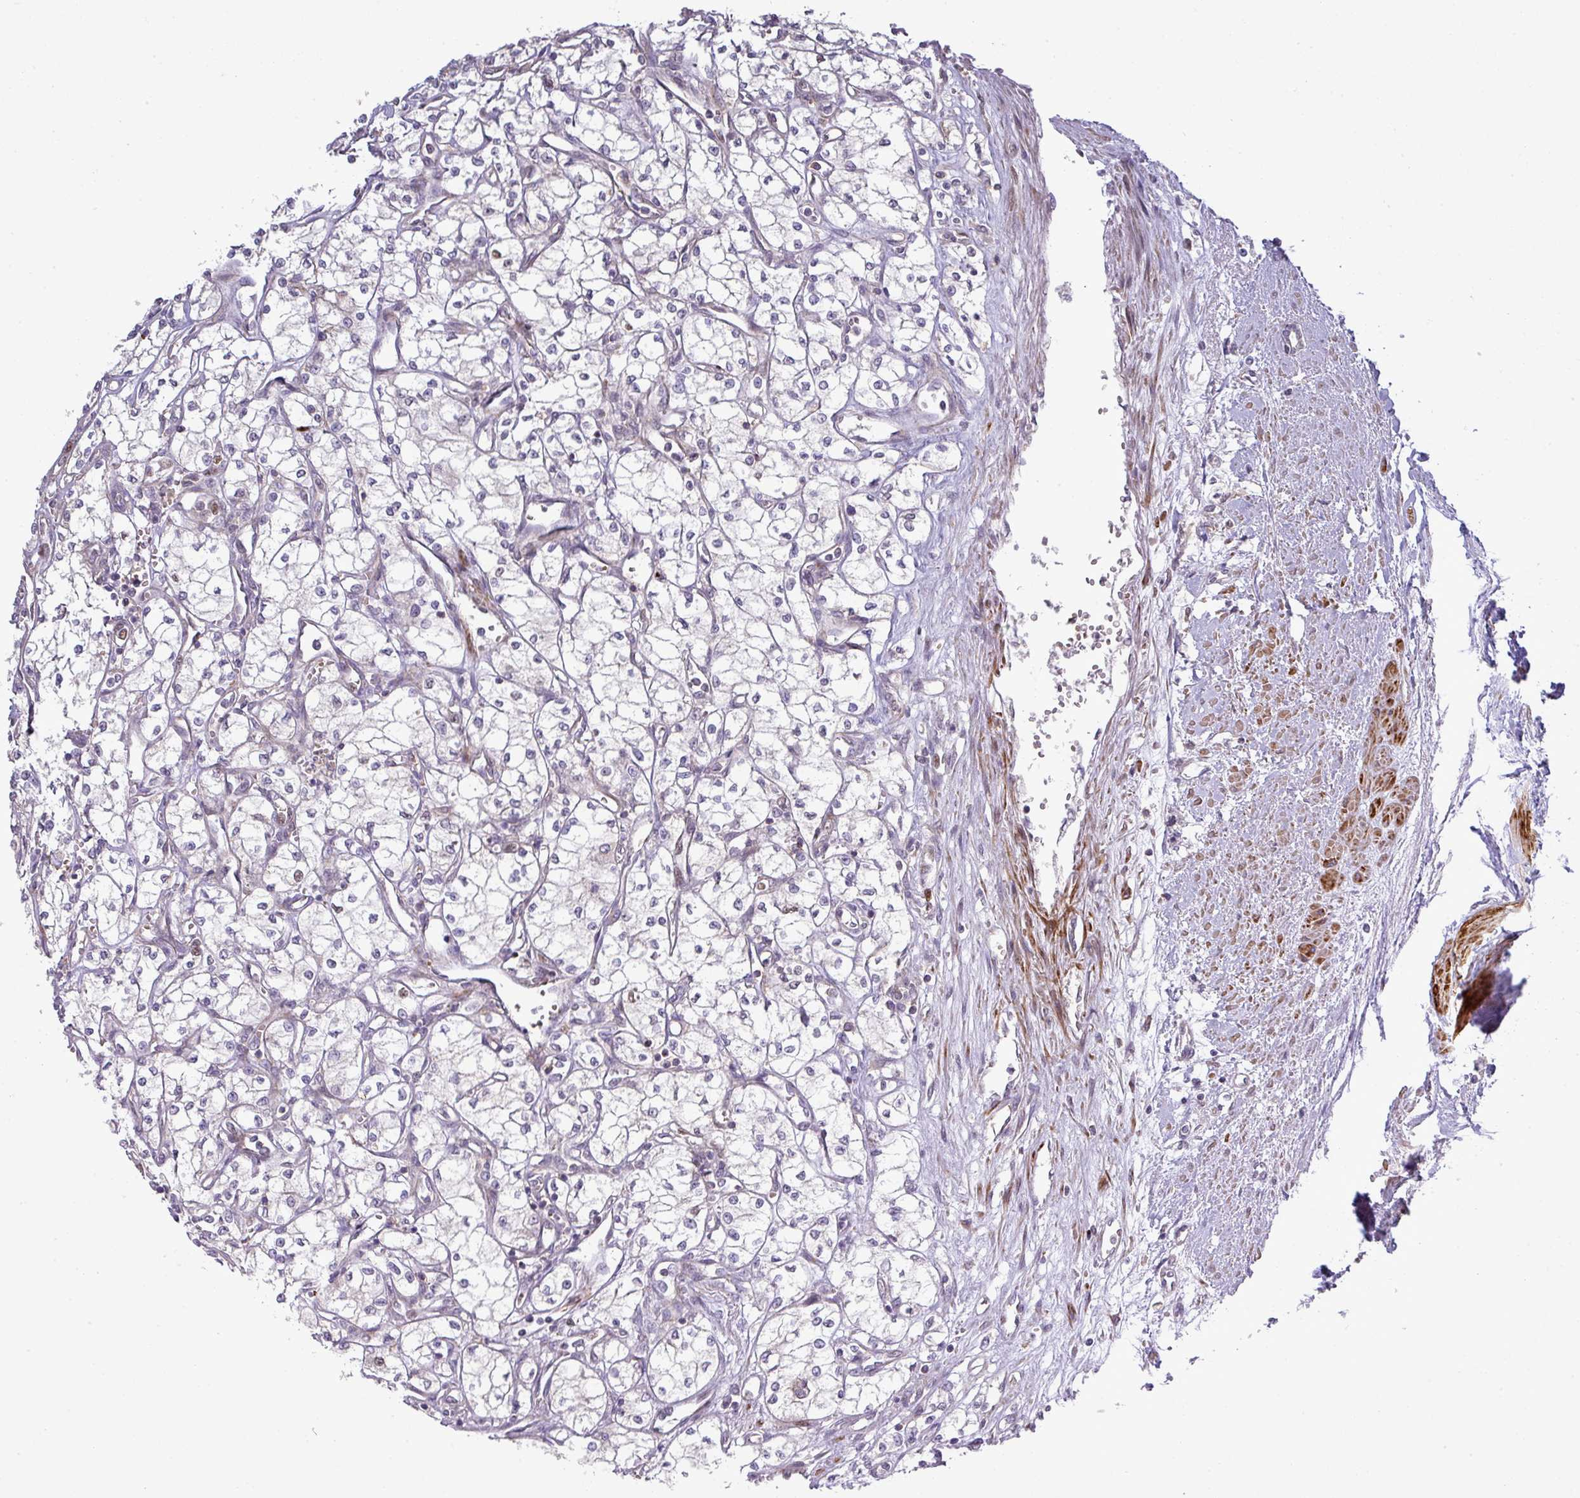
{"staining": {"intensity": "negative", "quantity": "none", "location": "none"}, "tissue": "renal cancer", "cell_type": "Tumor cells", "image_type": "cancer", "snomed": [{"axis": "morphology", "description": "Adenocarcinoma, NOS"}, {"axis": "topography", "description": "Kidney"}], "caption": "Immunohistochemical staining of human adenocarcinoma (renal) demonstrates no significant expression in tumor cells.", "gene": "TPRA1", "patient": {"sex": "male", "age": 59}}